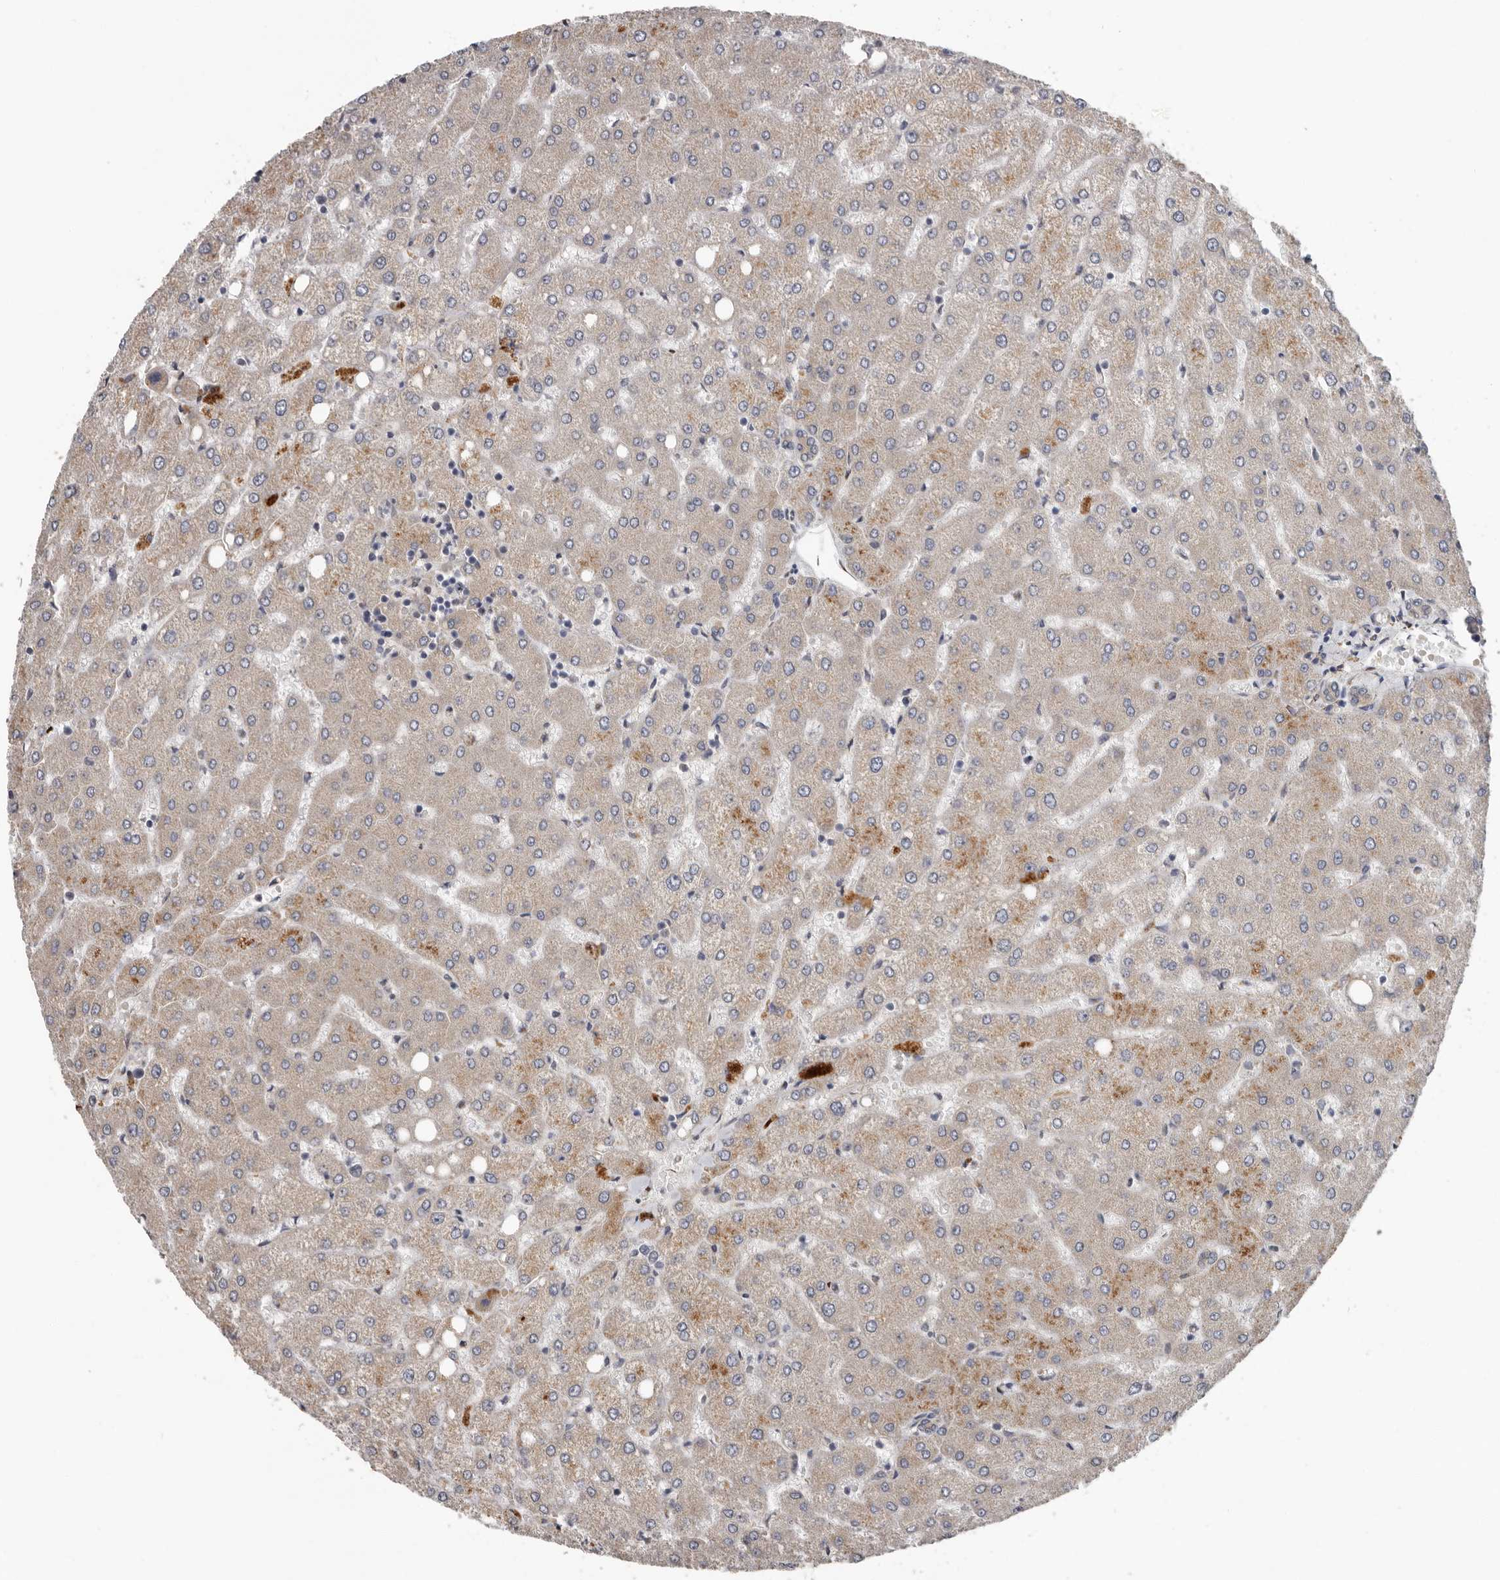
{"staining": {"intensity": "weak", "quantity": ">75%", "location": "cytoplasmic/membranous"}, "tissue": "liver", "cell_type": "Cholangiocytes", "image_type": "normal", "snomed": [{"axis": "morphology", "description": "Normal tissue, NOS"}, {"axis": "topography", "description": "Liver"}], "caption": "Immunohistochemistry image of unremarkable liver: human liver stained using immunohistochemistry (IHC) displays low levels of weak protein expression localized specifically in the cytoplasmic/membranous of cholangiocytes, appearing as a cytoplasmic/membranous brown color.", "gene": "MTF1", "patient": {"sex": "female", "age": 54}}